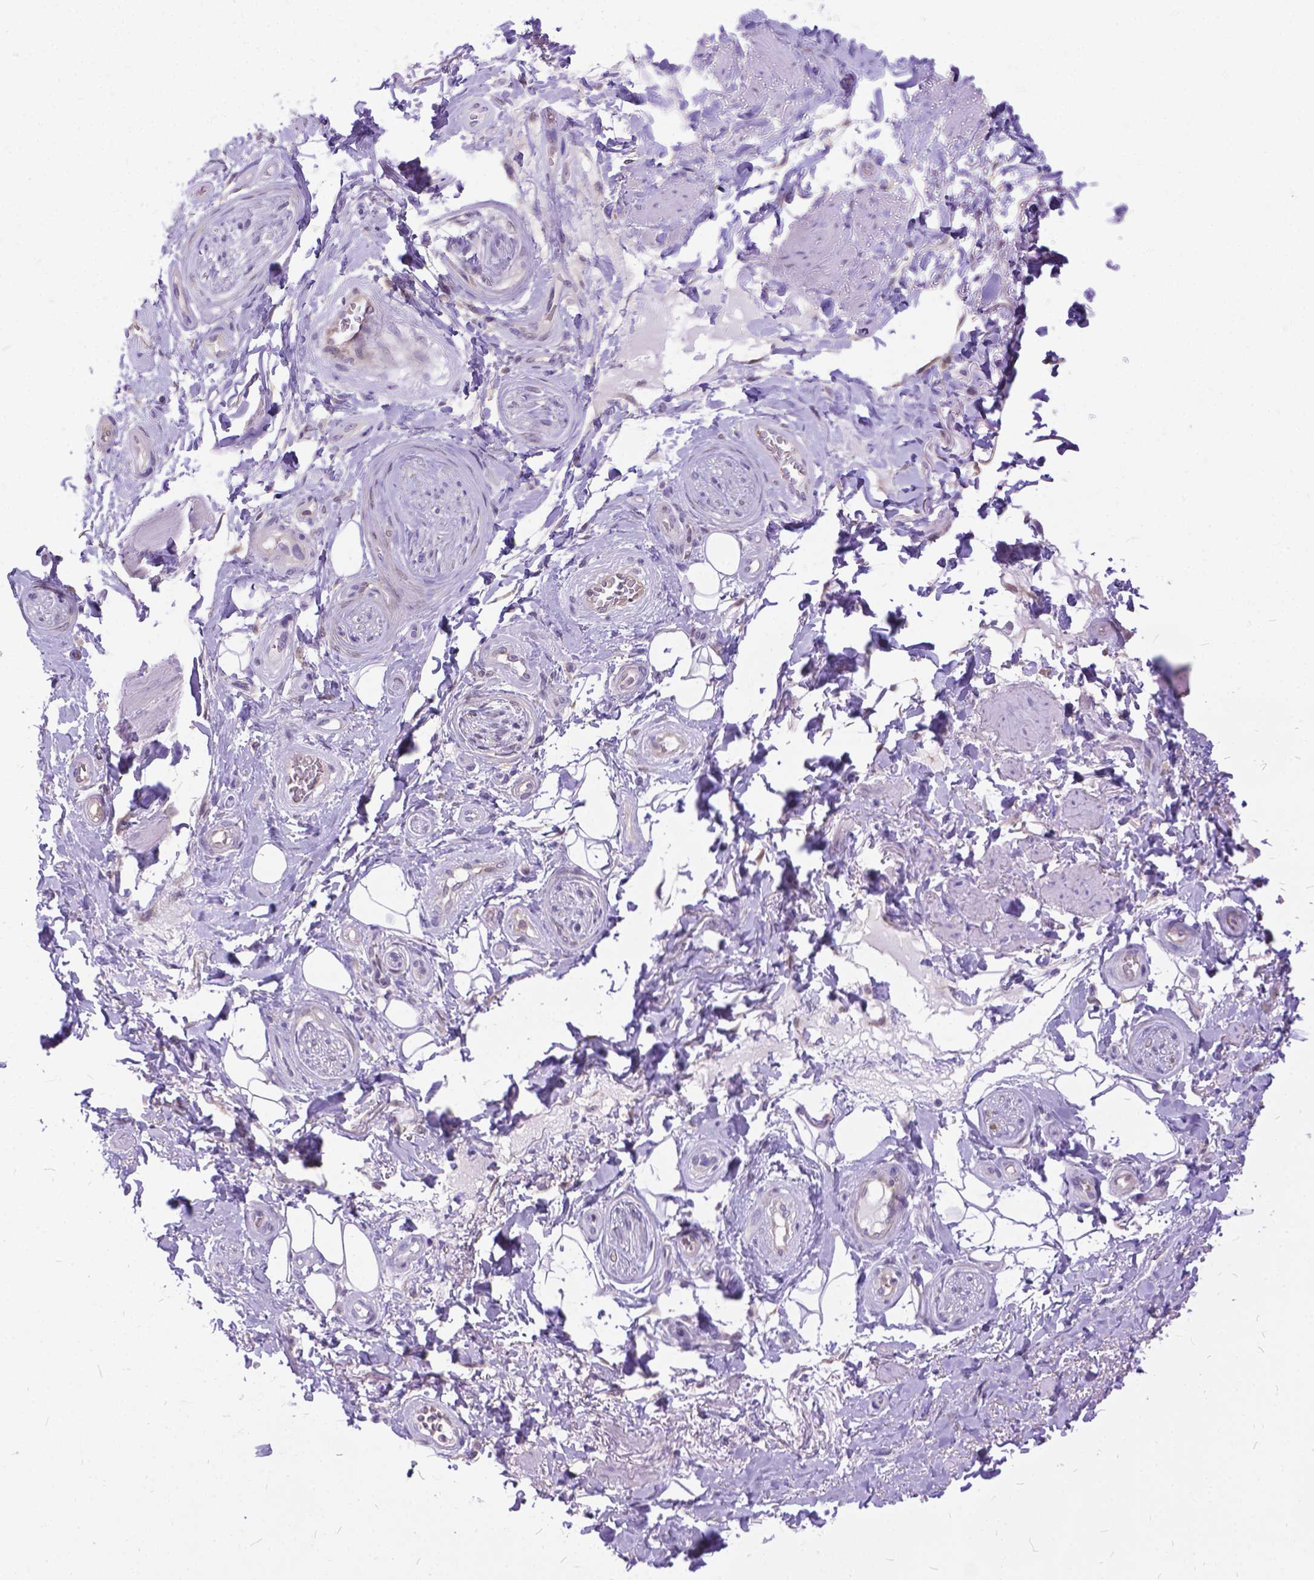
{"staining": {"intensity": "negative", "quantity": "none", "location": "none"}, "tissue": "adipose tissue", "cell_type": "Adipocytes", "image_type": "normal", "snomed": [{"axis": "morphology", "description": "Normal tissue, NOS"}, {"axis": "topography", "description": "Anal"}, {"axis": "topography", "description": "Peripheral nerve tissue"}], "caption": "The photomicrograph demonstrates no staining of adipocytes in normal adipose tissue.", "gene": "TMEM169", "patient": {"sex": "male", "age": 53}}